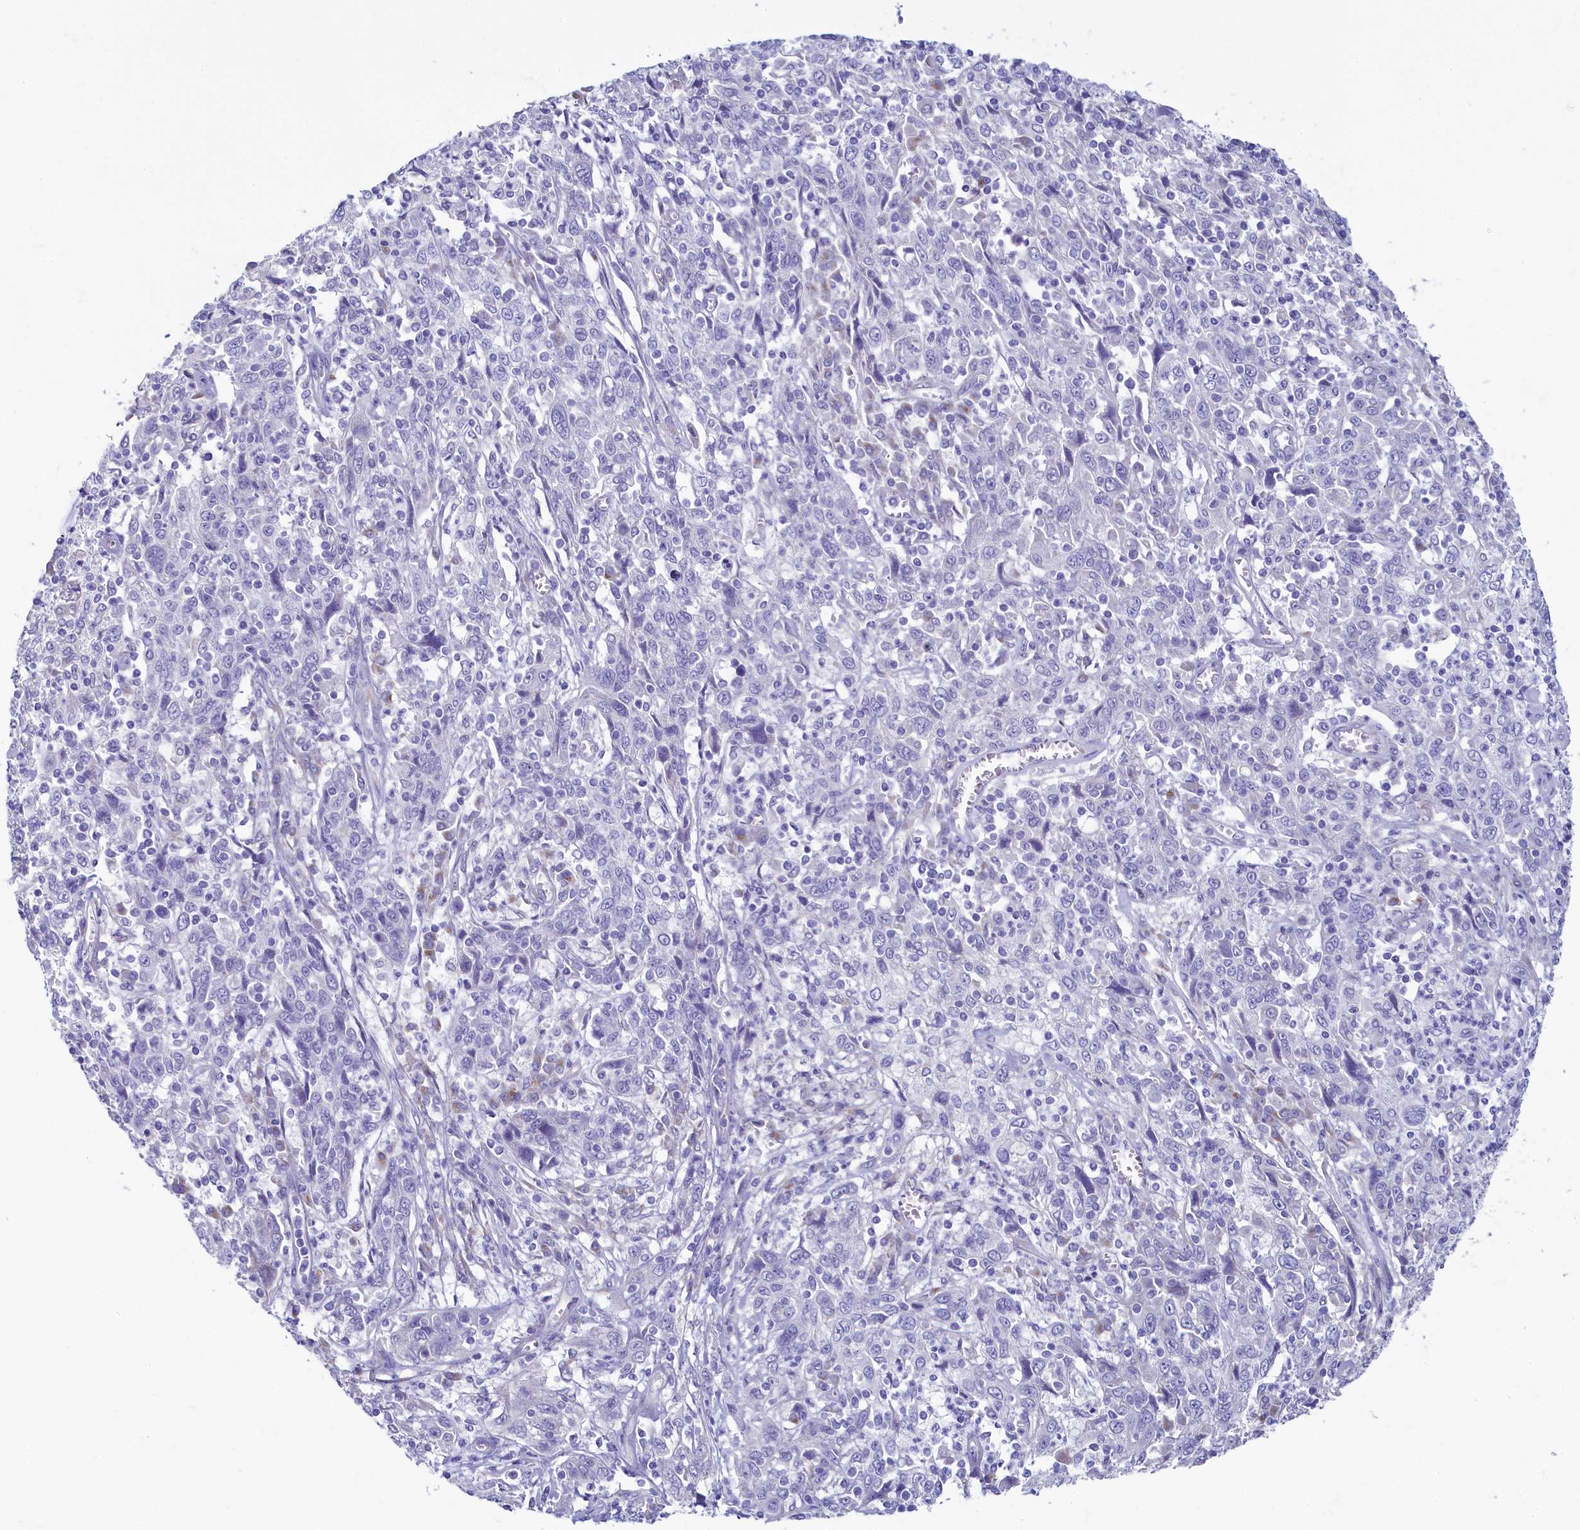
{"staining": {"intensity": "negative", "quantity": "none", "location": "none"}, "tissue": "cervical cancer", "cell_type": "Tumor cells", "image_type": "cancer", "snomed": [{"axis": "morphology", "description": "Squamous cell carcinoma, NOS"}, {"axis": "topography", "description": "Cervix"}], "caption": "Cervical cancer stained for a protein using IHC shows no positivity tumor cells.", "gene": "SKA3", "patient": {"sex": "female", "age": 46}}